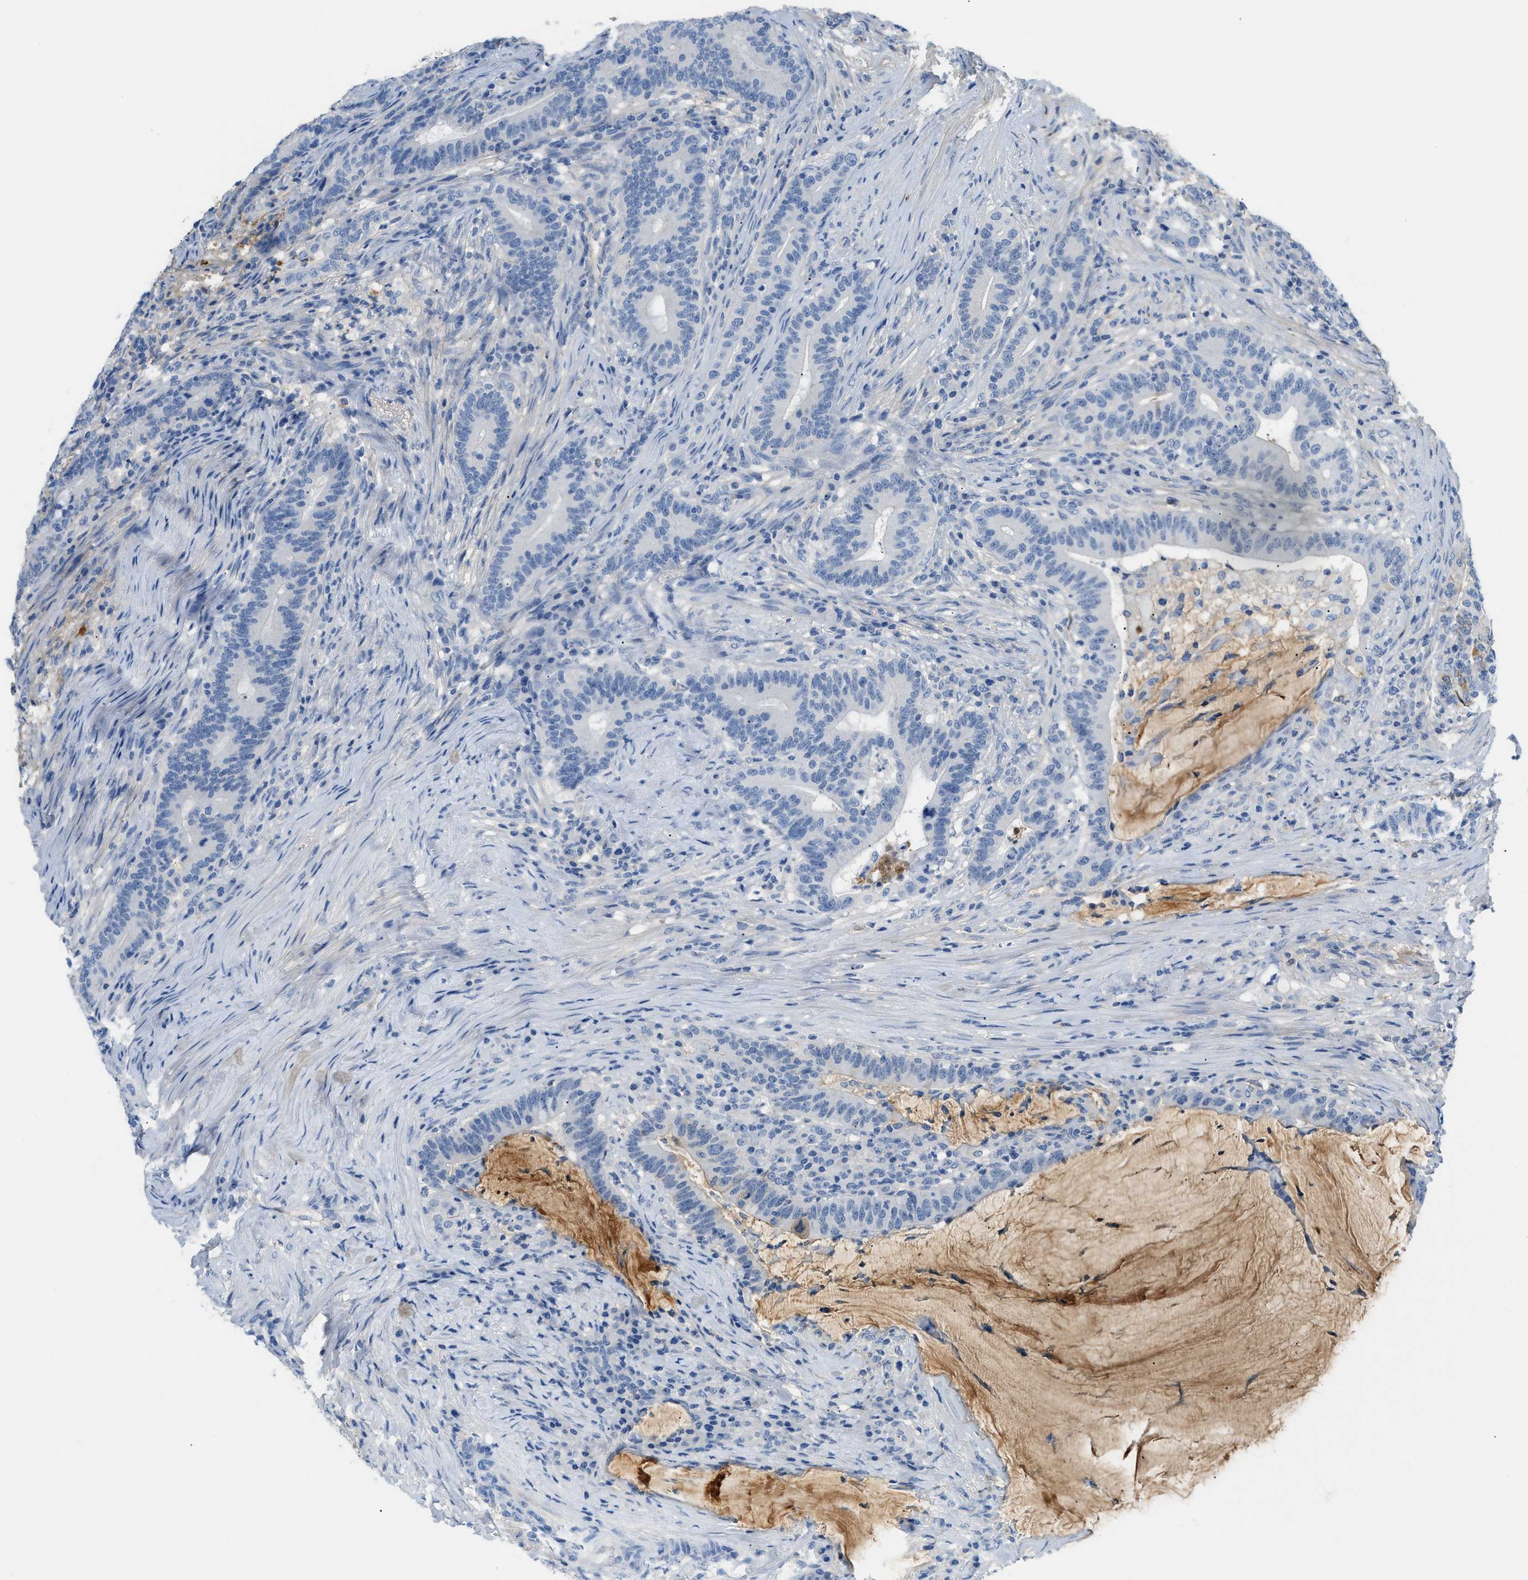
{"staining": {"intensity": "negative", "quantity": "none", "location": "none"}, "tissue": "colorectal cancer", "cell_type": "Tumor cells", "image_type": "cancer", "snomed": [{"axis": "morphology", "description": "Normal tissue, NOS"}, {"axis": "morphology", "description": "Adenocarcinoma, NOS"}, {"axis": "topography", "description": "Colon"}], "caption": "Immunohistochemistry (IHC) histopathology image of human colorectal cancer stained for a protein (brown), which reveals no expression in tumor cells.", "gene": "CFI", "patient": {"sex": "female", "age": 66}}